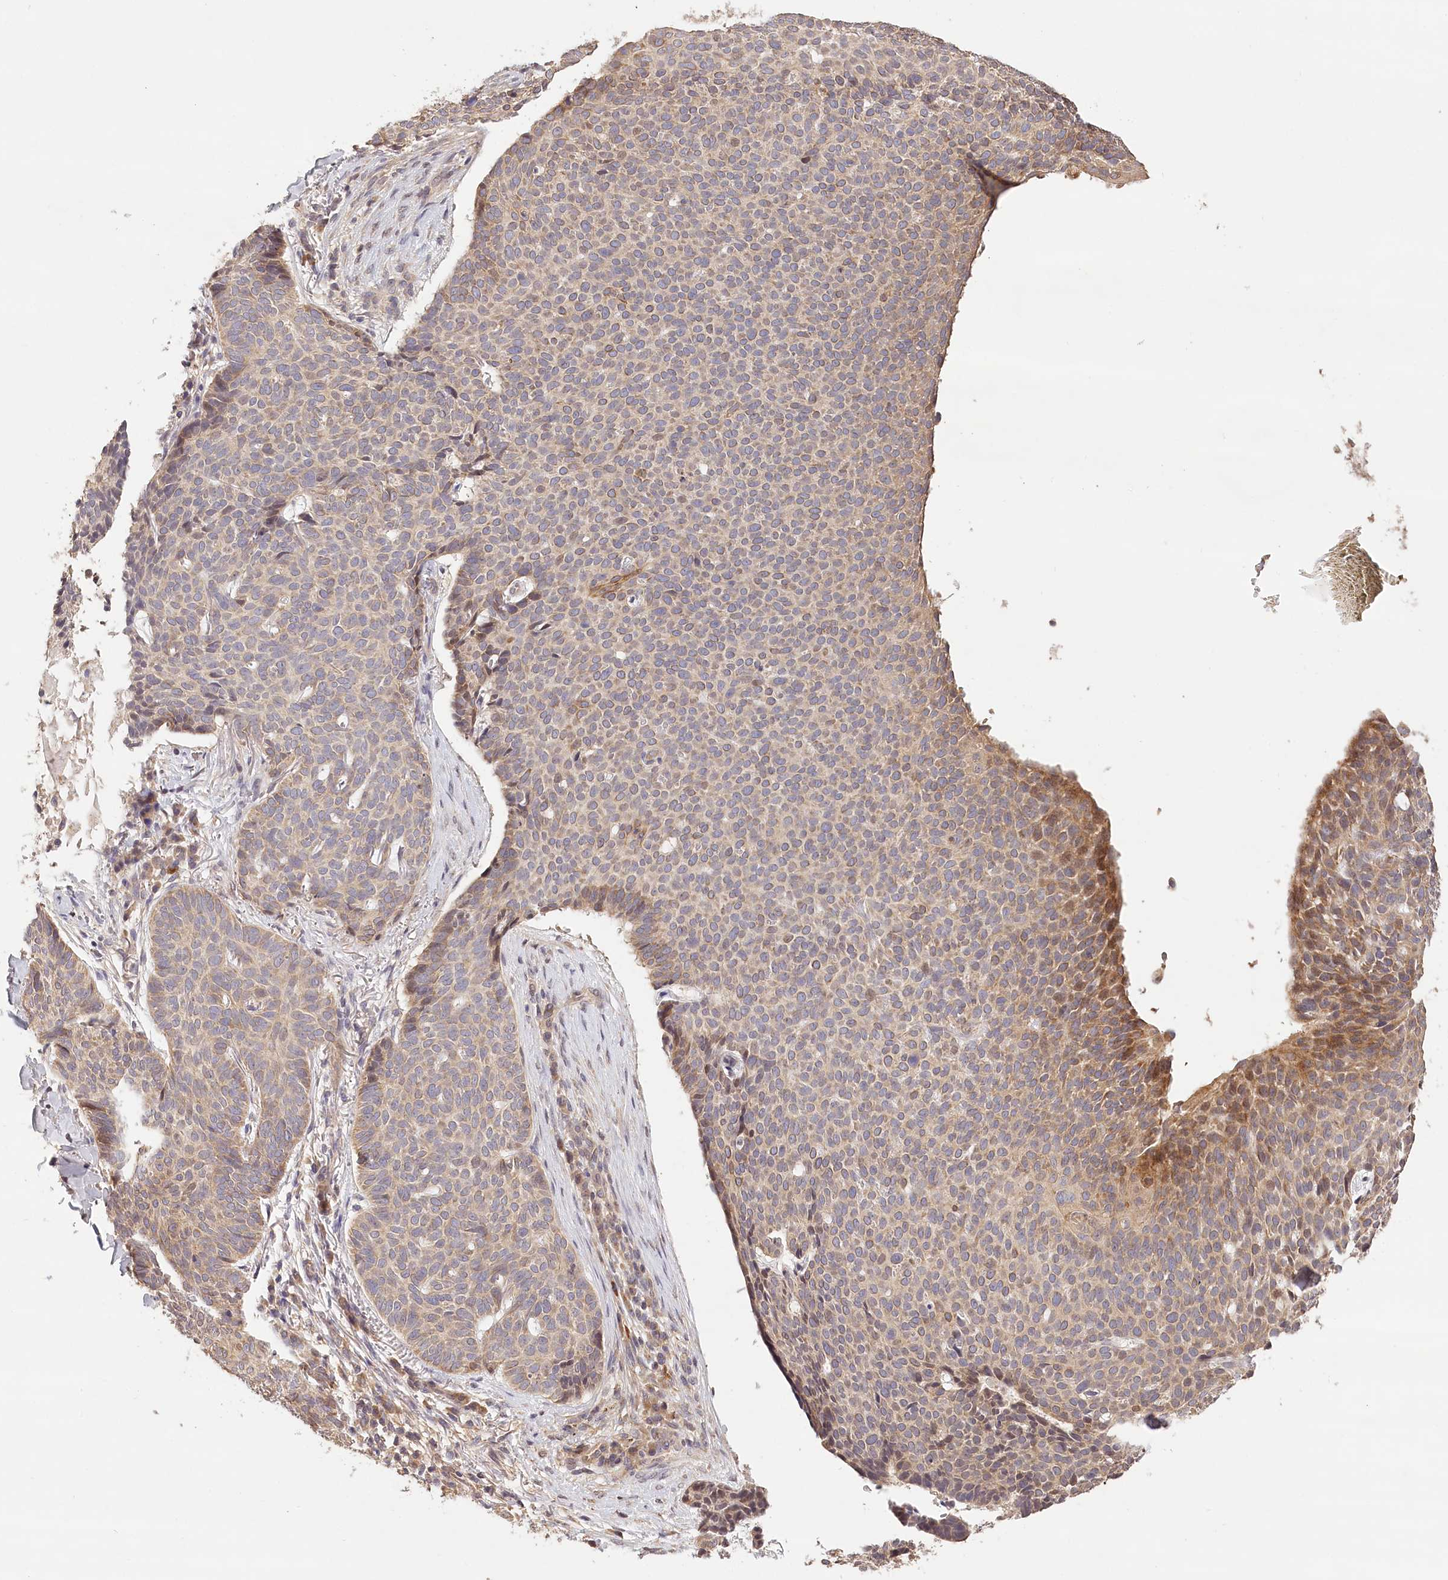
{"staining": {"intensity": "weak", "quantity": "25%-75%", "location": "cytoplasmic/membranous"}, "tissue": "skin cancer", "cell_type": "Tumor cells", "image_type": "cancer", "snomed": [{"axis": "morphology", "description": "Normal tissue, NOS"}, {"axis": "morphology", "description": "Basal cell carcinoma"}, {"axis": "topography", "description": "Skin"}], "caption": "Skin cancer was stained to show a protein in brown. There is low levels of weak cytoplasmic/membranous staining in about 25%-75% of tumor cells. (DAB (3,3'-diaminobenzidine) IHC, brown staining for protein, blue staining for nuclei).", "gene": "LSS", "patient": {"sex": "male", "age": 50}}